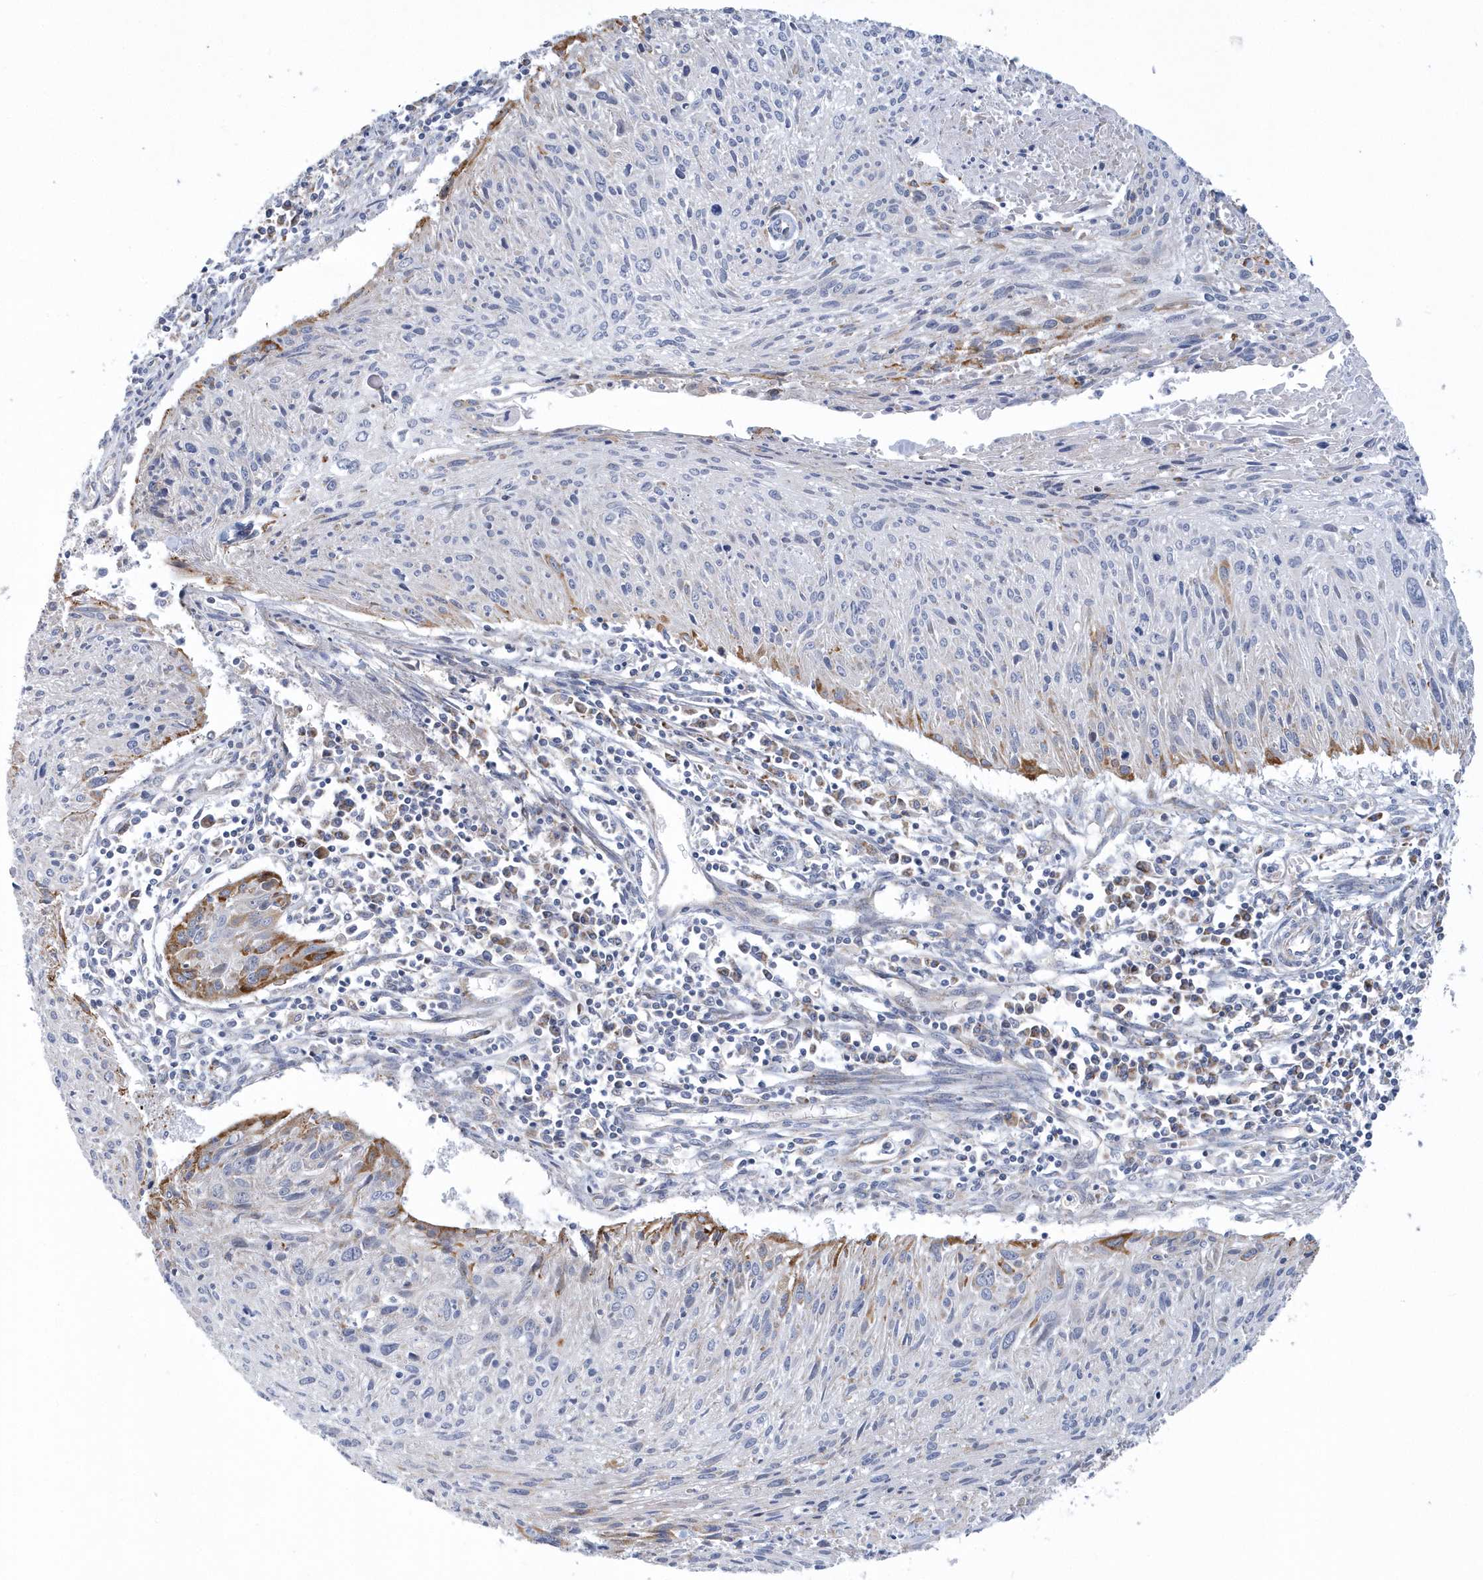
{"staining": {"intensity": "moderate", "quantity": "<25%", "location": "cytoplasmic/membranous"}, "tissue": "cervical cancer", "cell_type": "Tumor cells", "image_type": "cancer", "snomed": [{"axis": "morphology", "description": "Squamous cell carcinoma, NOS"}, {"axis": "topography", "description": "Cervix"}], "caption": "Immunohistochemistry (DAB) staining of cervical cancer (squamous cell carcinoma) demonstrates moderate cytoplasmic/membranous protein expression in about <25% of tumor cells. (Stains: DAB in brown, nuclei in blue, Microscopy: brightfield microscopy at high magnification).", "gene": "VWA5B2", "patient": {"sex": "female", "age": 51}}